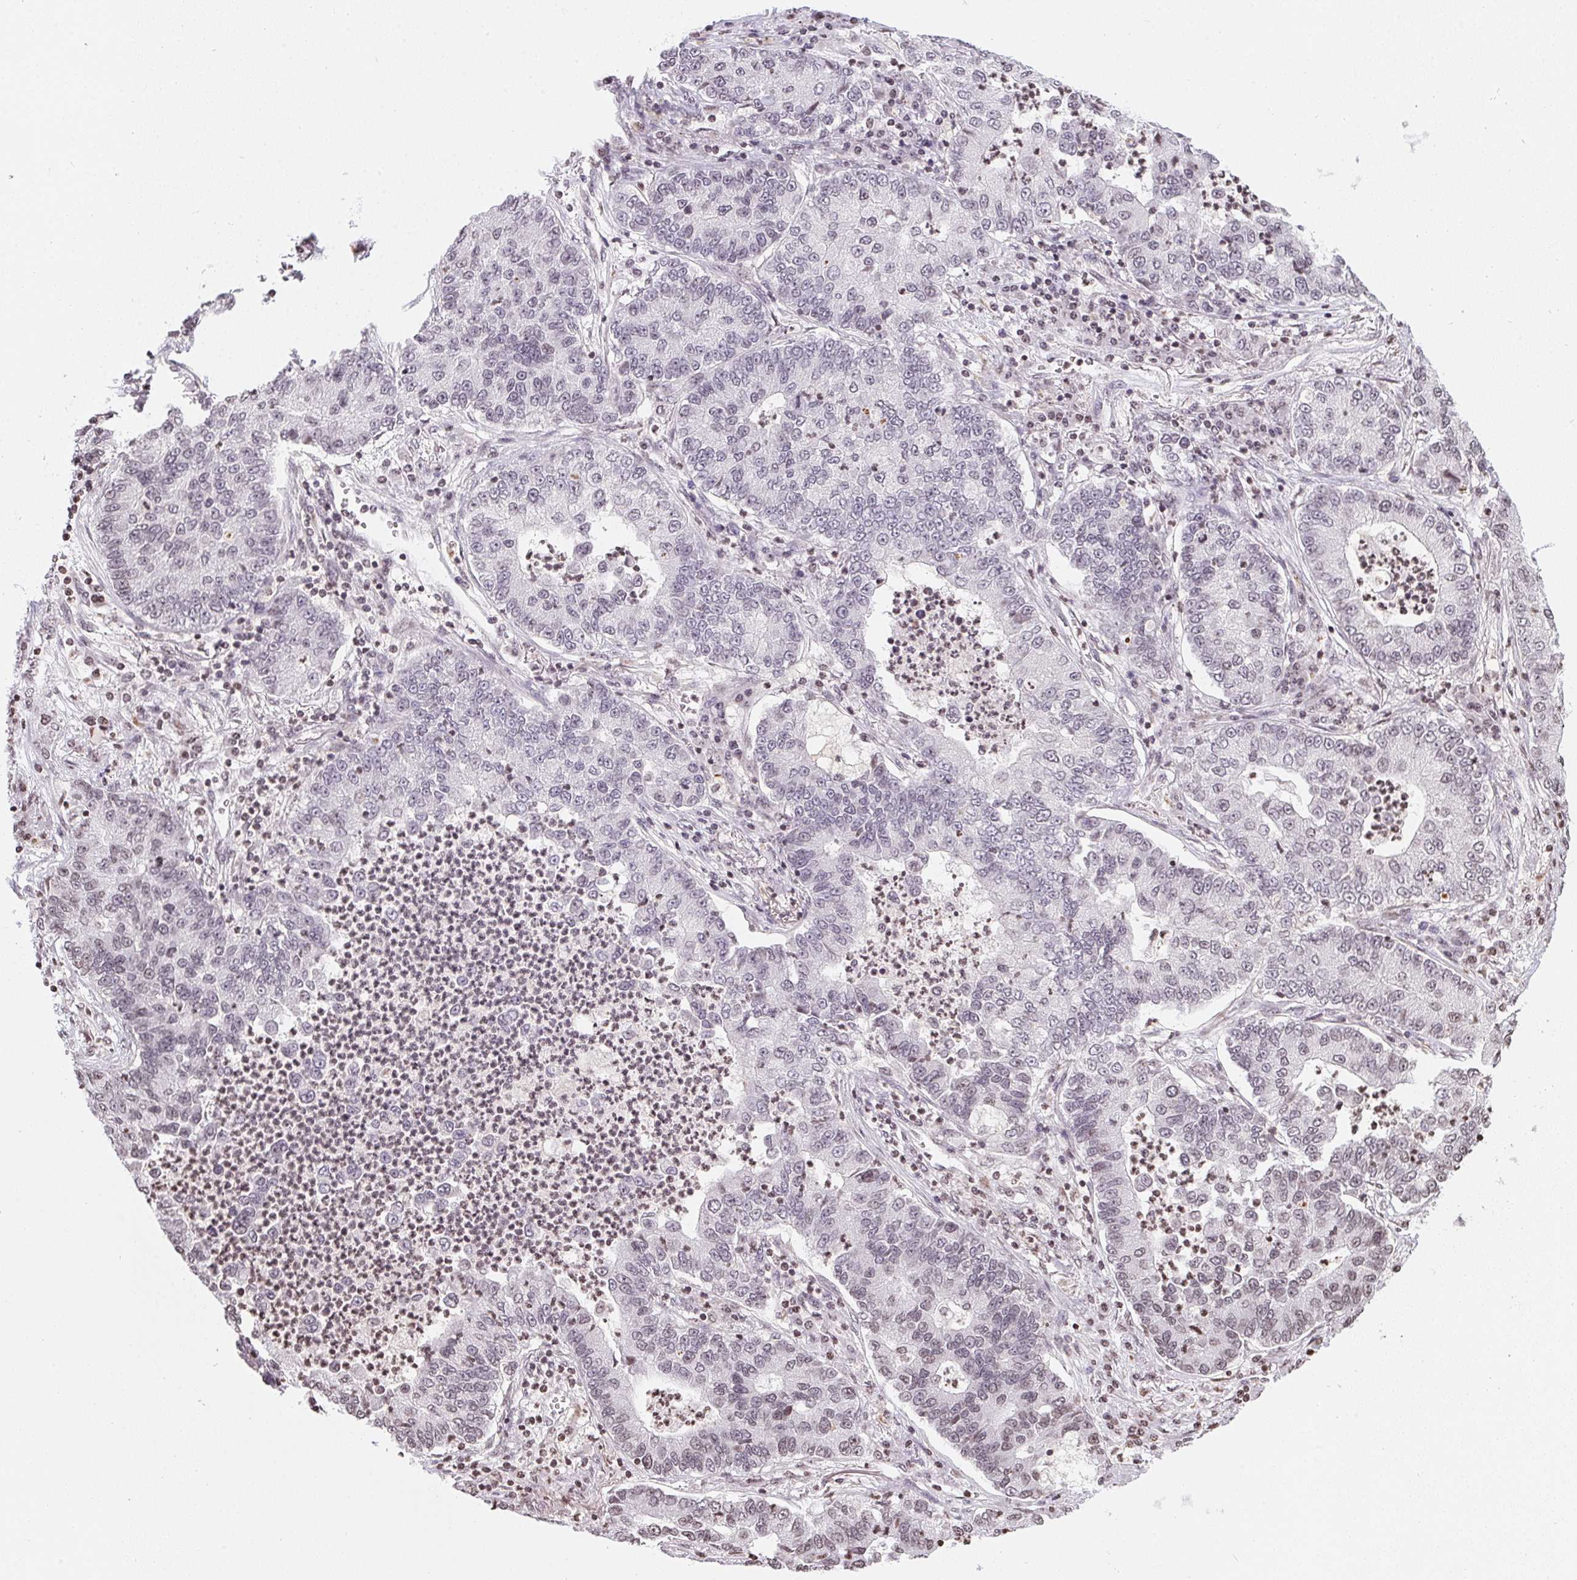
{"staining": {"intensity": "negative", "quantity": "none", "location": "none"}, "tissue": "lung cancer", "cell_type": "Tumor cells", "image_type": "cancer", "snomed": [{"axis": "morphology", "description": "Adenocarcinoma, NOS"}, {"axis": "topography", "description": "Lung"}], "caption": "IHC photomicrograph of neoplastic tissue: human lung cancer (adenocarcinoma) stained with DAB shows no significant protein expression in tumor cells.", "gene": "RNF181", "patient": {"sex": "female", "age": 57}}